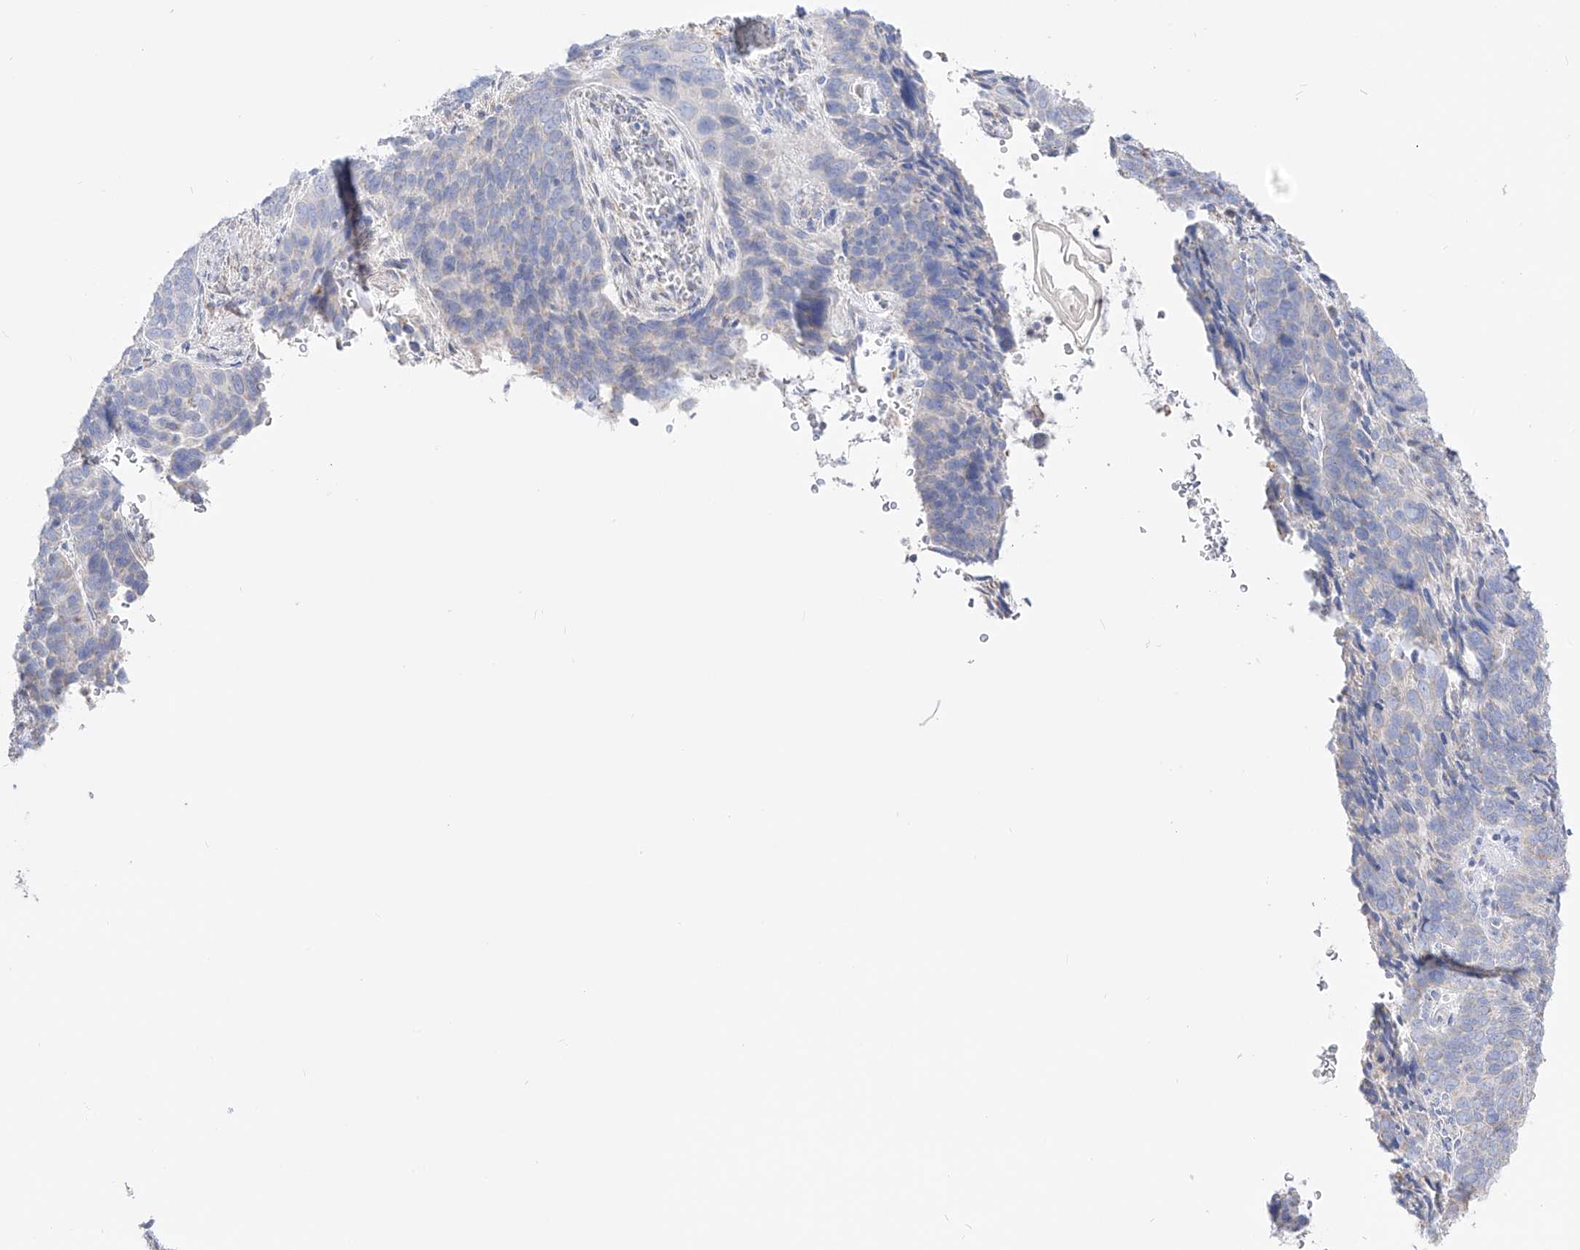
{"staining": {"intensity": "negative", "quantity": "none", "location": "none"}, "tissue": "cervical cancer", "cell_type": "Tumor cells", "image_type": "cancer", "snomed": [{"axis": "morphology", "description": "Squamous cell carcinoma, NOS"}, {"axis": "topography", "description": "Cervix"}], "caption": "There is no significant staining in tumor cells of cervical cancer (squamous cell carcinoma). The staining was performed using DAB to visualize the protein expression in brown, while the nuclei were stained in blue with hematoxylin (Magnification: 20x).", "gene": "RCHY1", "patient": {"sex": "female", "age": 60}}